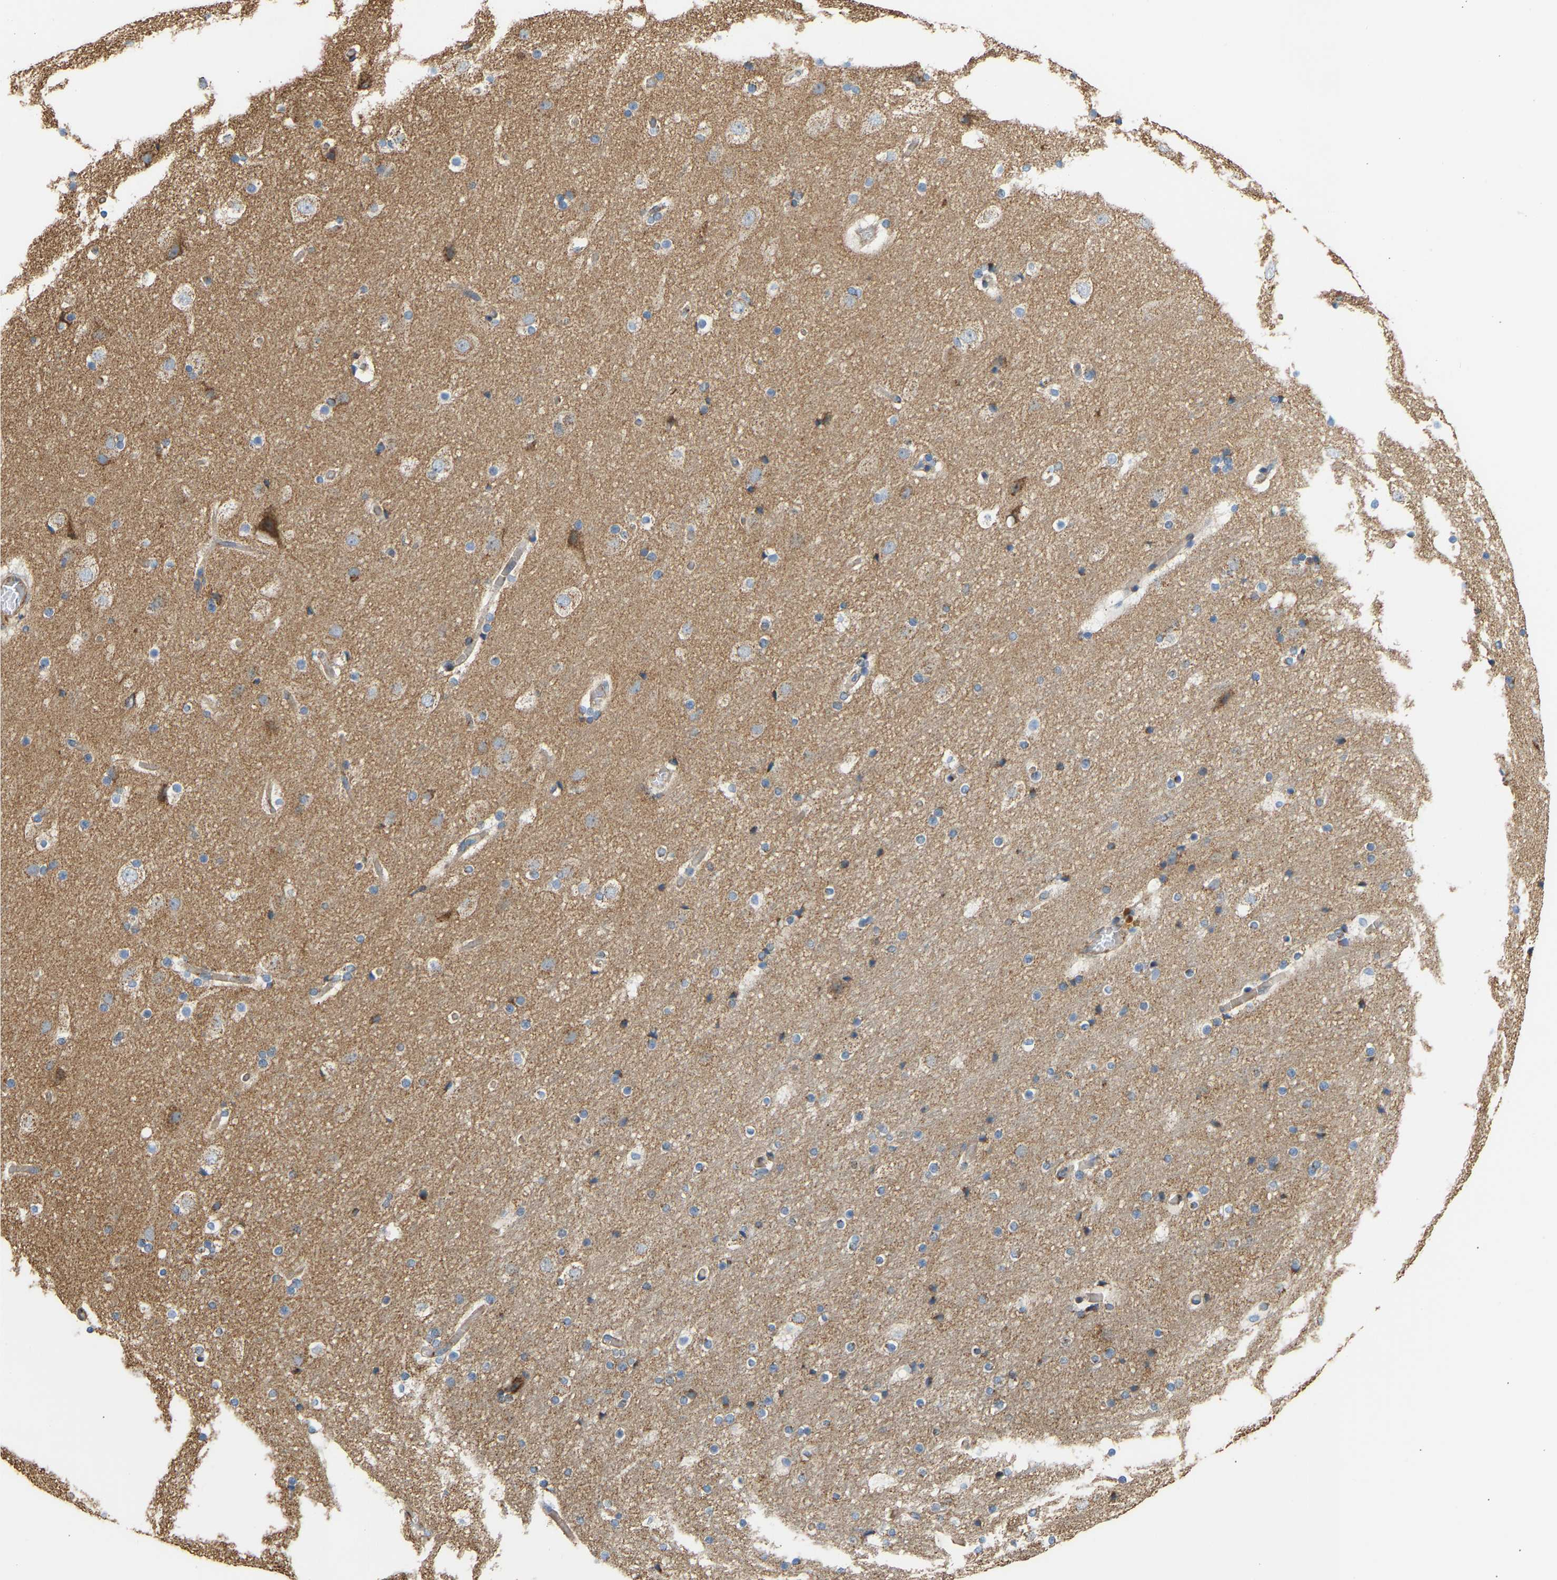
{"staining": {"intensity": "weak", "quantity": ">75%", "location": "cytoplasmic/membranous"}, "tissue": "cerebral cortex", "cell_type": "Endothelial cells", "image_type": "normal", "snomed": [{"axis": "morphology", "description": "Normal tissue, NOS"}, {"axis": "topography", "description": "Cerebral cortex"}], "caption": "A brown stain highlights weak cytoplasmic/membranous positivity of a protein in endothelial cells of benign cerebral cortex.", "gene": "YIPF2", "patient": {"sex": "male", "age": 57}}